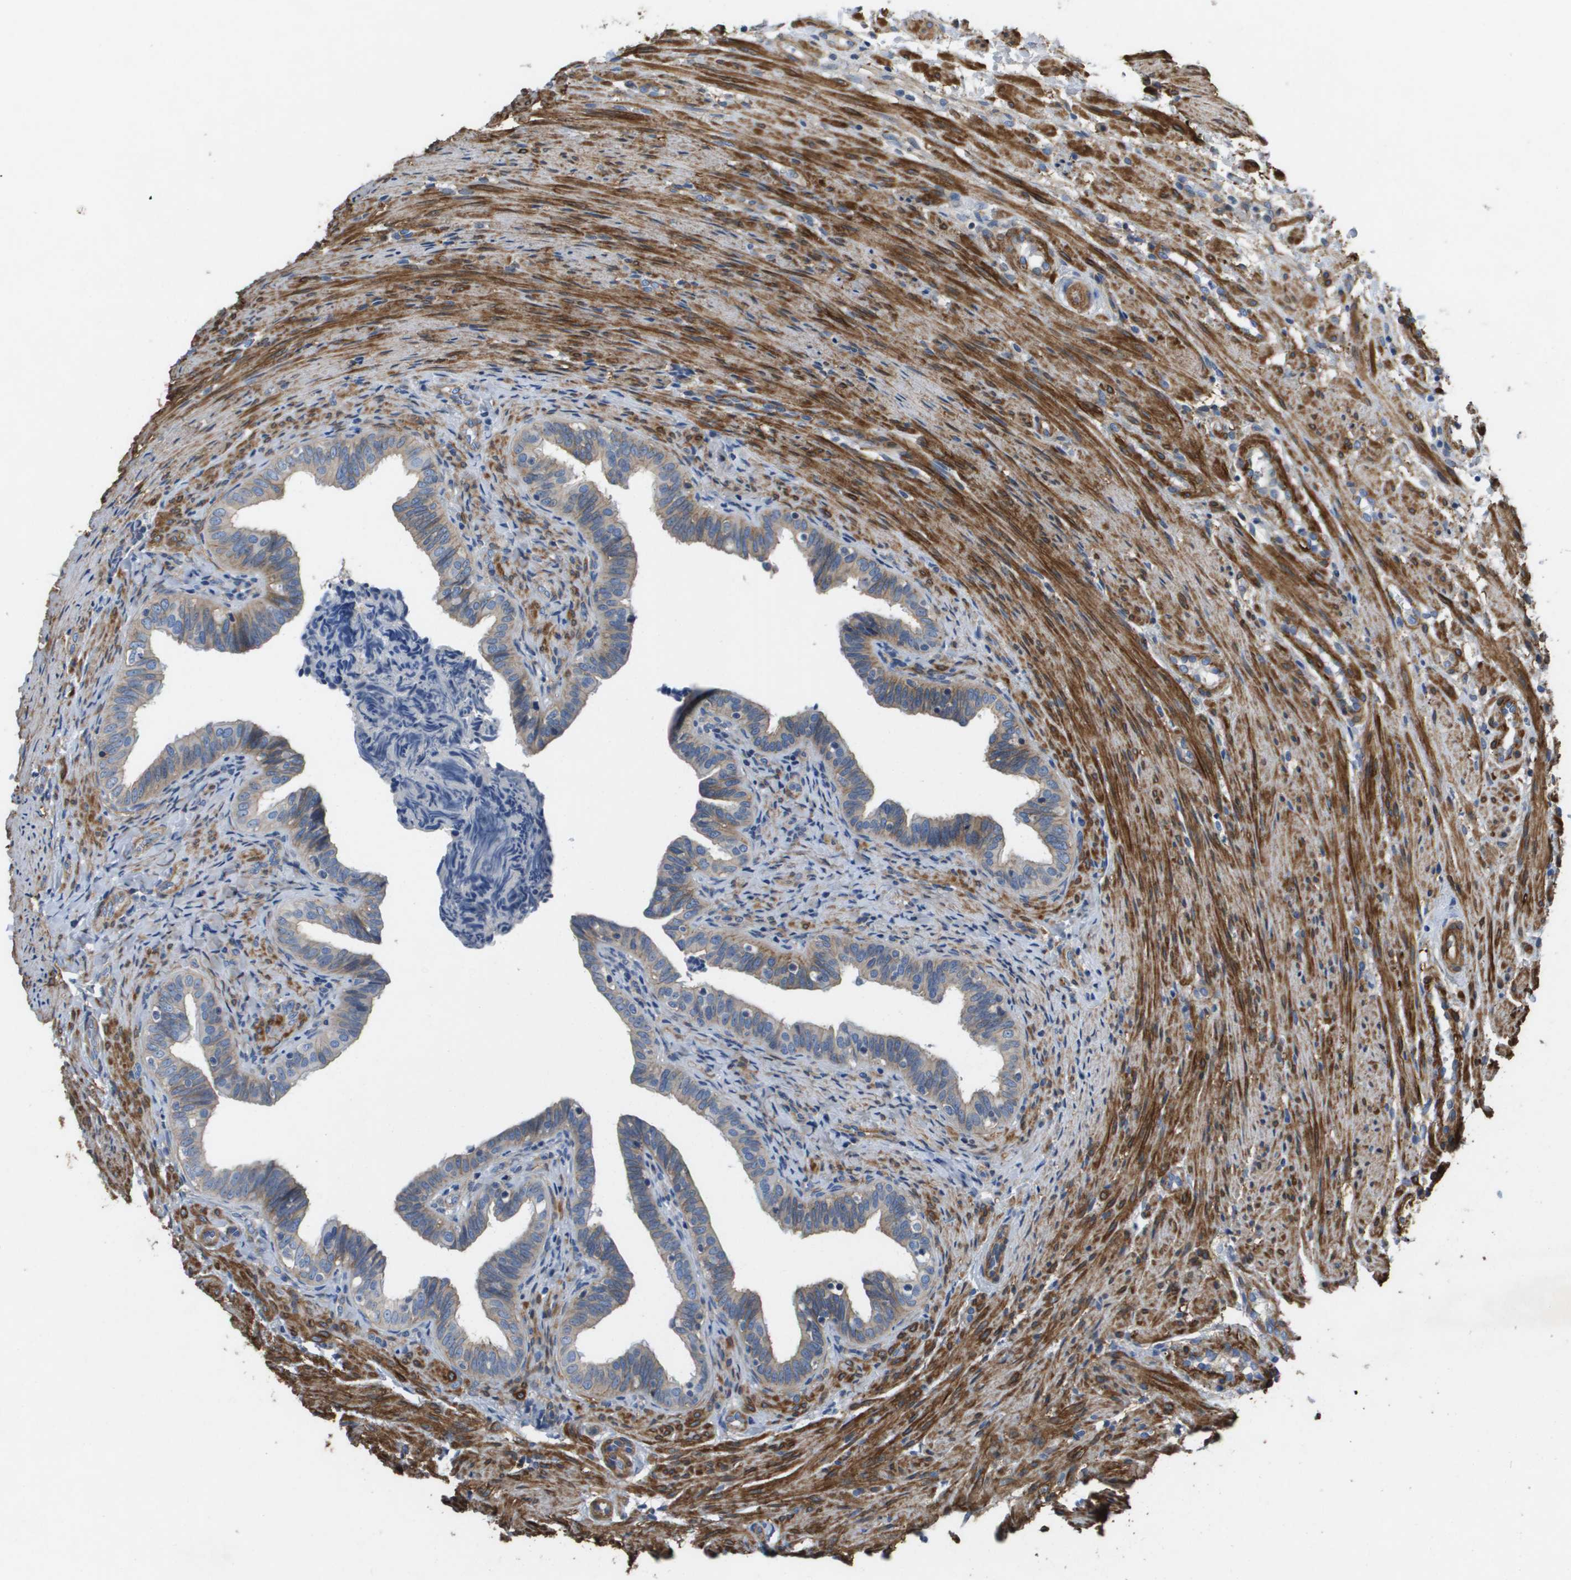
{"staining": {"intensity": "weak", "quantity": "25%-75%", "location": "cytoplasmic/membranous"}, "tissue": "fallopian tube", "cell_type": "Glandular cells", "image_type": "normal", "snomed": [{"axis": "morphology", "description": "Normal tissue, NOS"}, {"axis": "topography", "description": "Fallopian tube"}, {"axis": "topography", "description": "Placenta"}], "caption": "Brown immunohistochemical staining in normal fallopian tube demonstrates weak cytoplasmic/membranous staining in approximately 25%-75% of glandular cells. (IHC, brightfield microscopy, high magnification).", "gene": "LPP", "patient": {"sex": "female", "age": 34}}